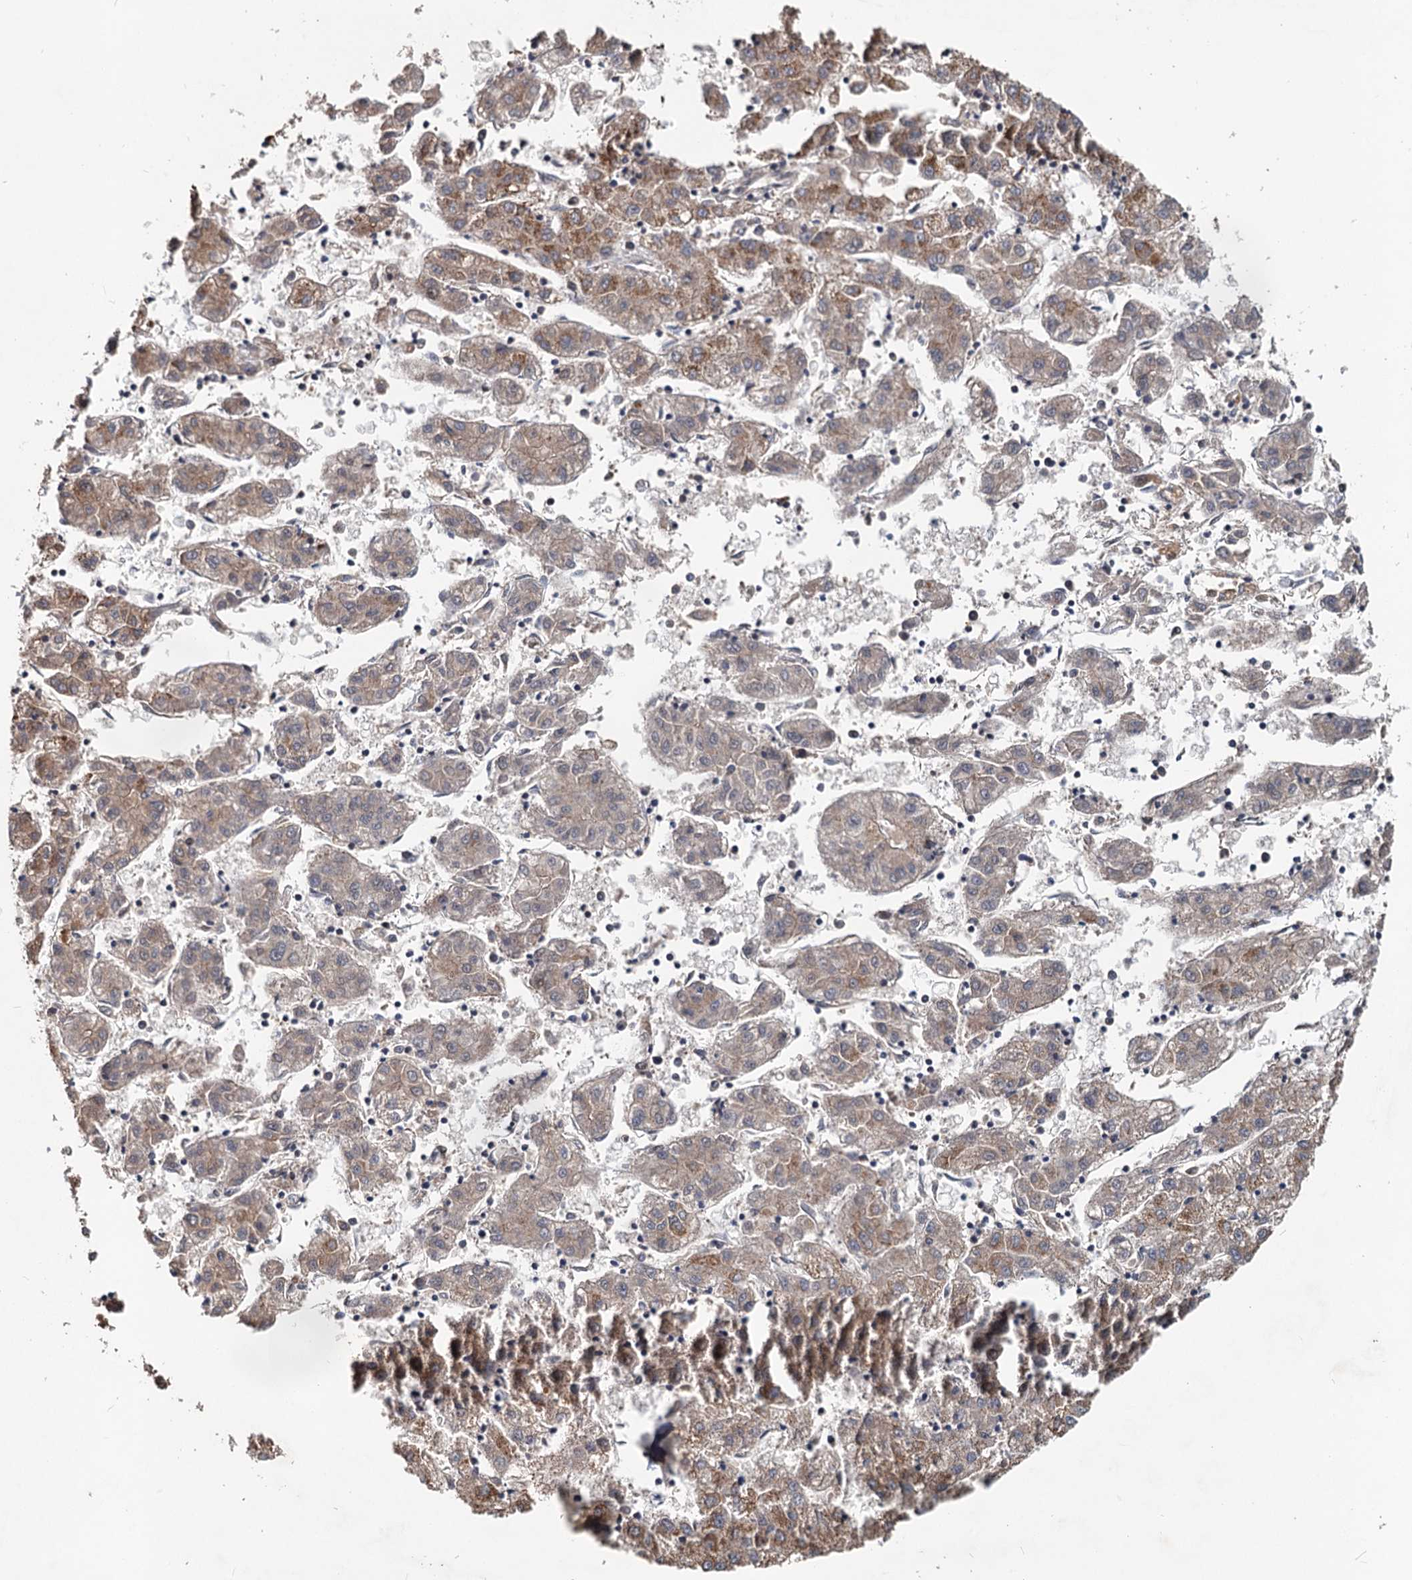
{"staining": {"intensity": "moderate", "quantity": "25%-75%", "location": "cytoplasmic/membranous"}, "tissue": "liver cancer", "cell_type": "Tumor cells", "image_type": "cancer", "snomed": [{"axis": "morphology", "description": "Carcinoma, Hepatocellular, NOS"}, {"axis": "topography", "description": "Liver"}], "caption": "Immunohistochemistry (IHC) micrograph of hepatocellular carcinoma (liver) stained for a protein (brown), which demonstrates medium levels of moderate cytoplasmic/membranous positivity in approximately 25%-75% of tumor cells.", "gene": "RITA1", "patient": {"sex": "male", "age": 72}}